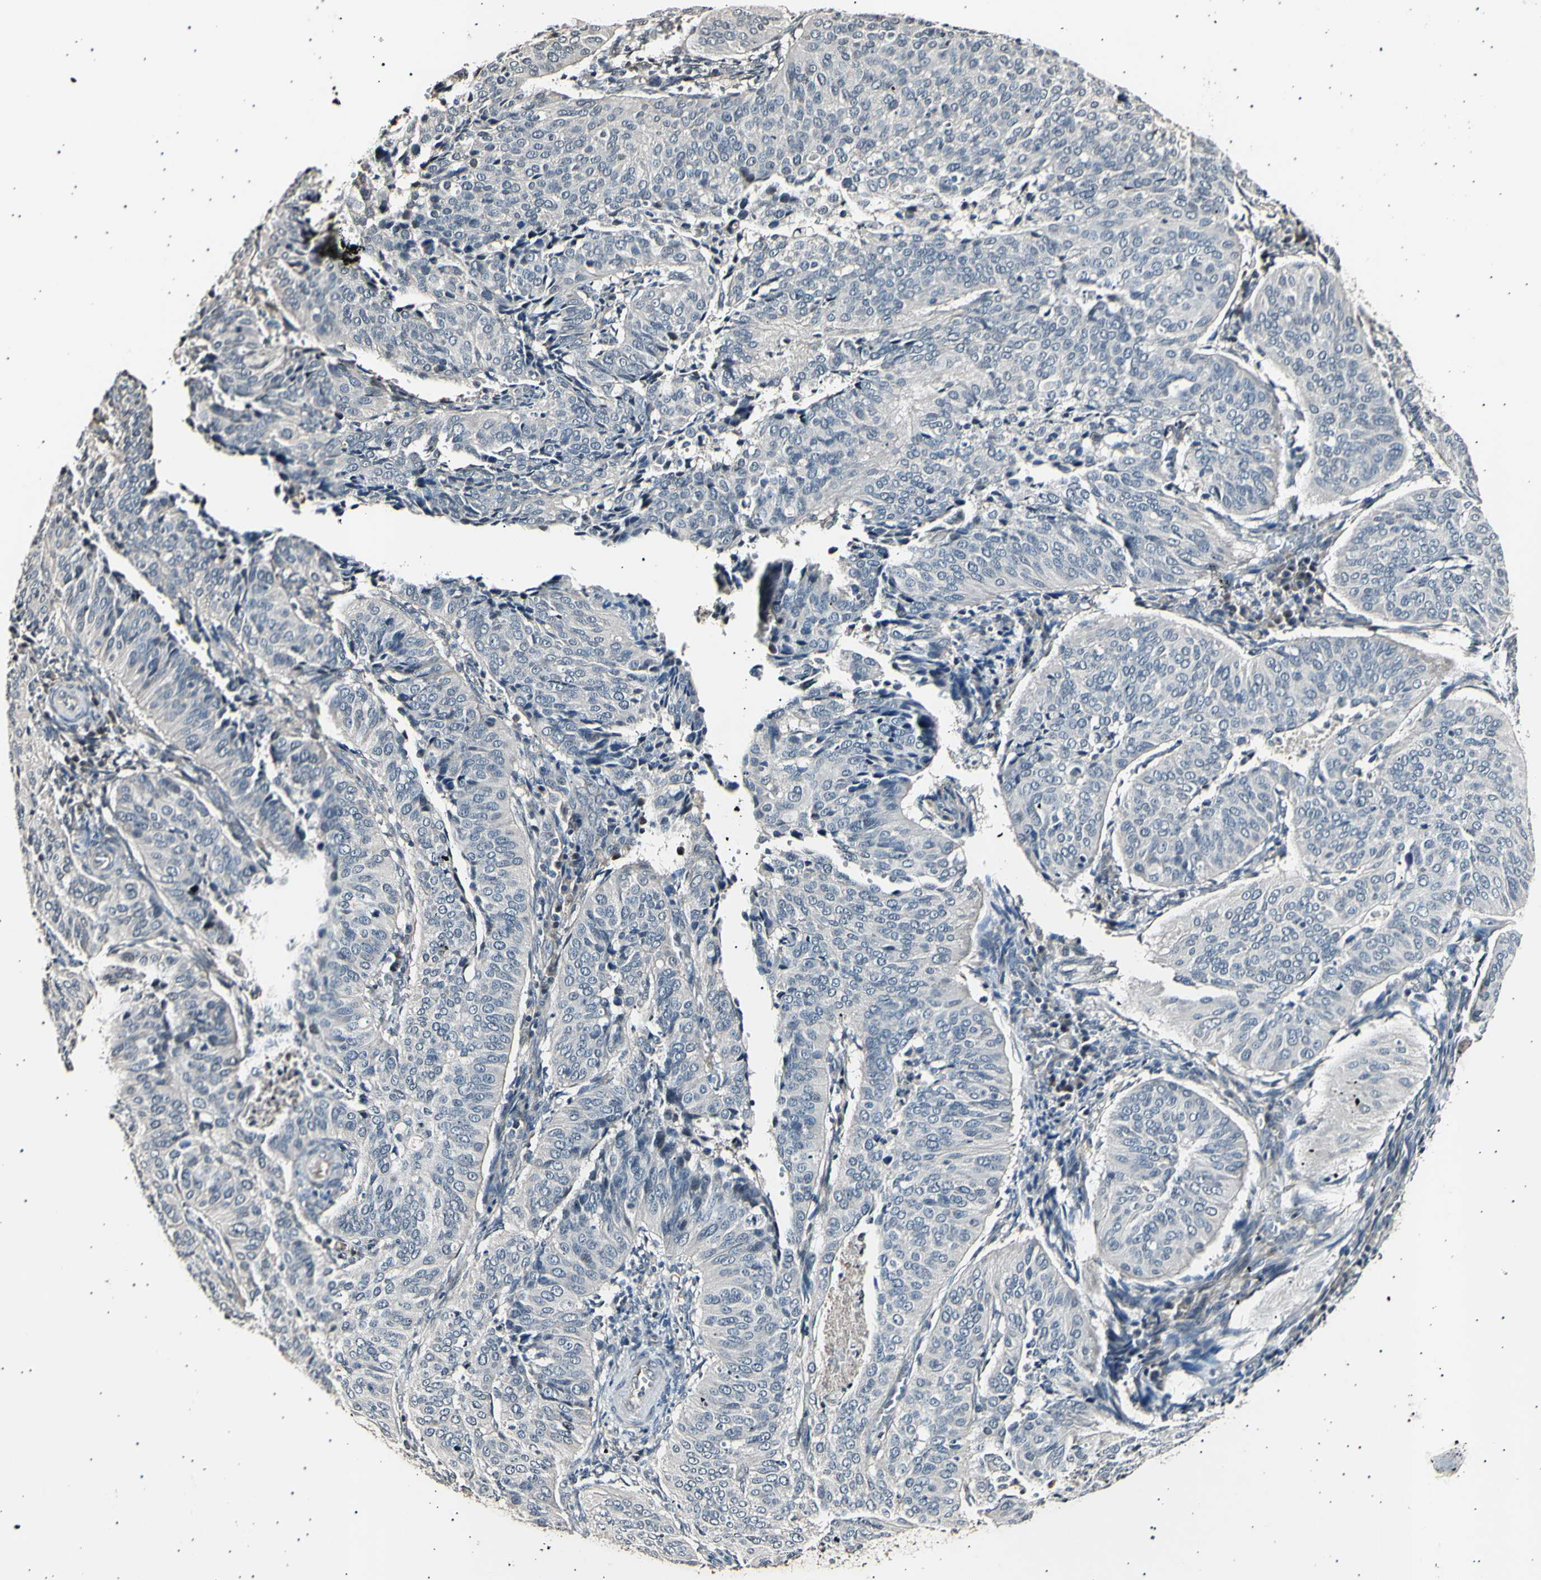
{"staining": {"intensity": "negative", "quantity": "none", "location": "none"}, "tissue": "cervical cancer", "cell_type": "Tumor cells", "image_type": "cancer", "snomed": [{"axis": "morphology", "description": "Normal tissue, NOS"}, {"axis": "morphology", "description": "Squamous cell carcinoma, NOS"}, {"axis": "topography", "description": "Cervix"}], "caption": "A high-resolution histopathology image shows IHC staining of cervical cancer (squamous cell carcinoma), which exhibits no significant positivity in tumor cells.", "gene": "AK1", "patient": {"sex": "female", "age": 39}}